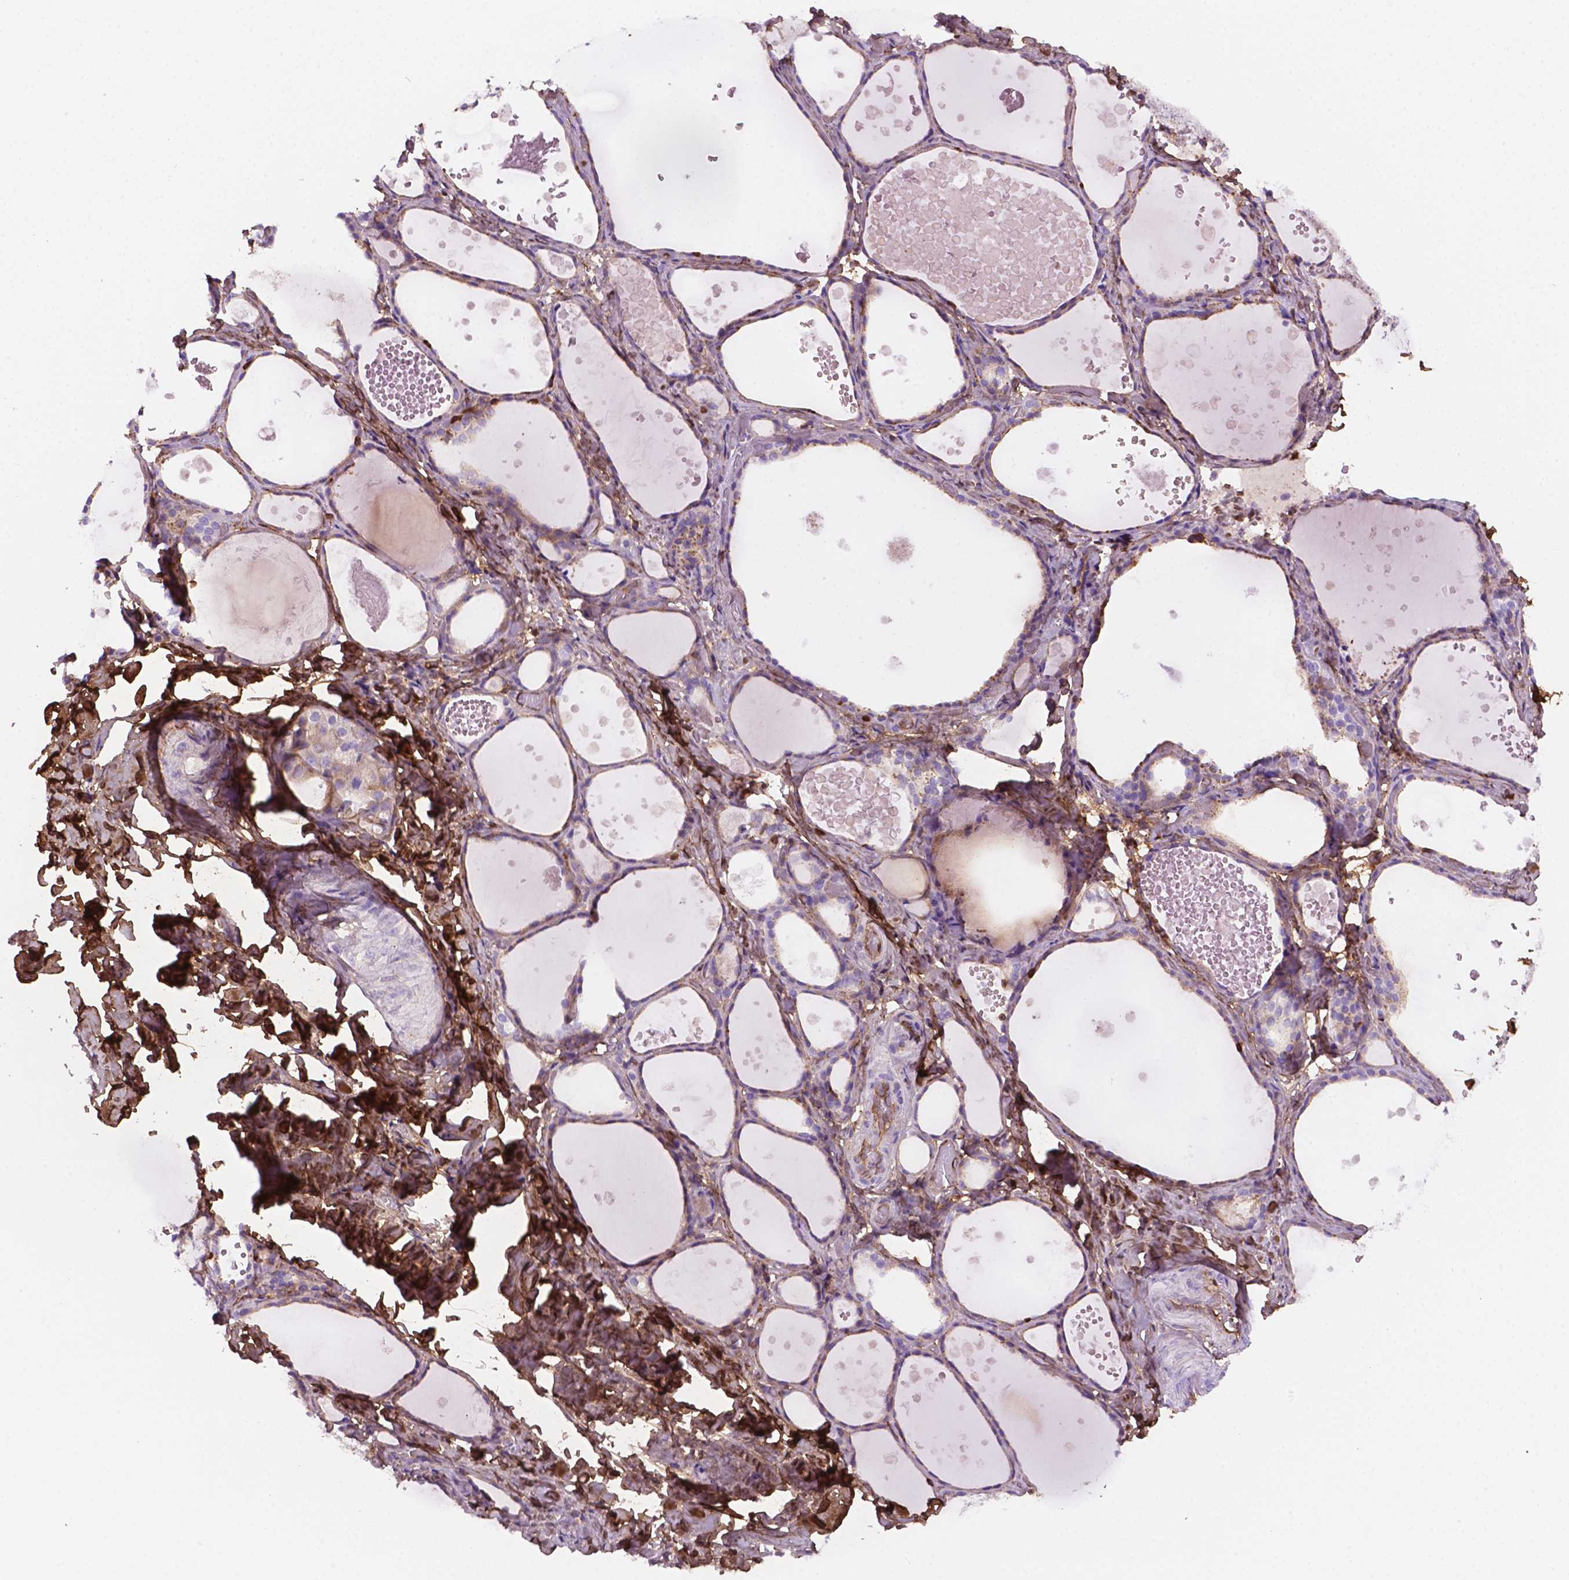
{"staining": {"intensity": "weak", "quantity": "<25%", "location": "cytoplasmic/membranous"}, "tissue": "thyroid gland", "cell_type": "Glandular cells", "image_type": "normal", "snomed": [{"axis": "morphology", "description": "Normal tissue, NOS"}, {"axis": "topography", "description": "Thyroid gland"}], "caption": "Glandular cells show no significant protein positivity in unremarkable thyroid gland. (DAB (3,3'-diaminobenzidine) immunohistochemistry (IHC) visualized using brightfield microscopy, high magnification).", "gene": "DCN", "patient": {"sex": "female", "age": 56}}